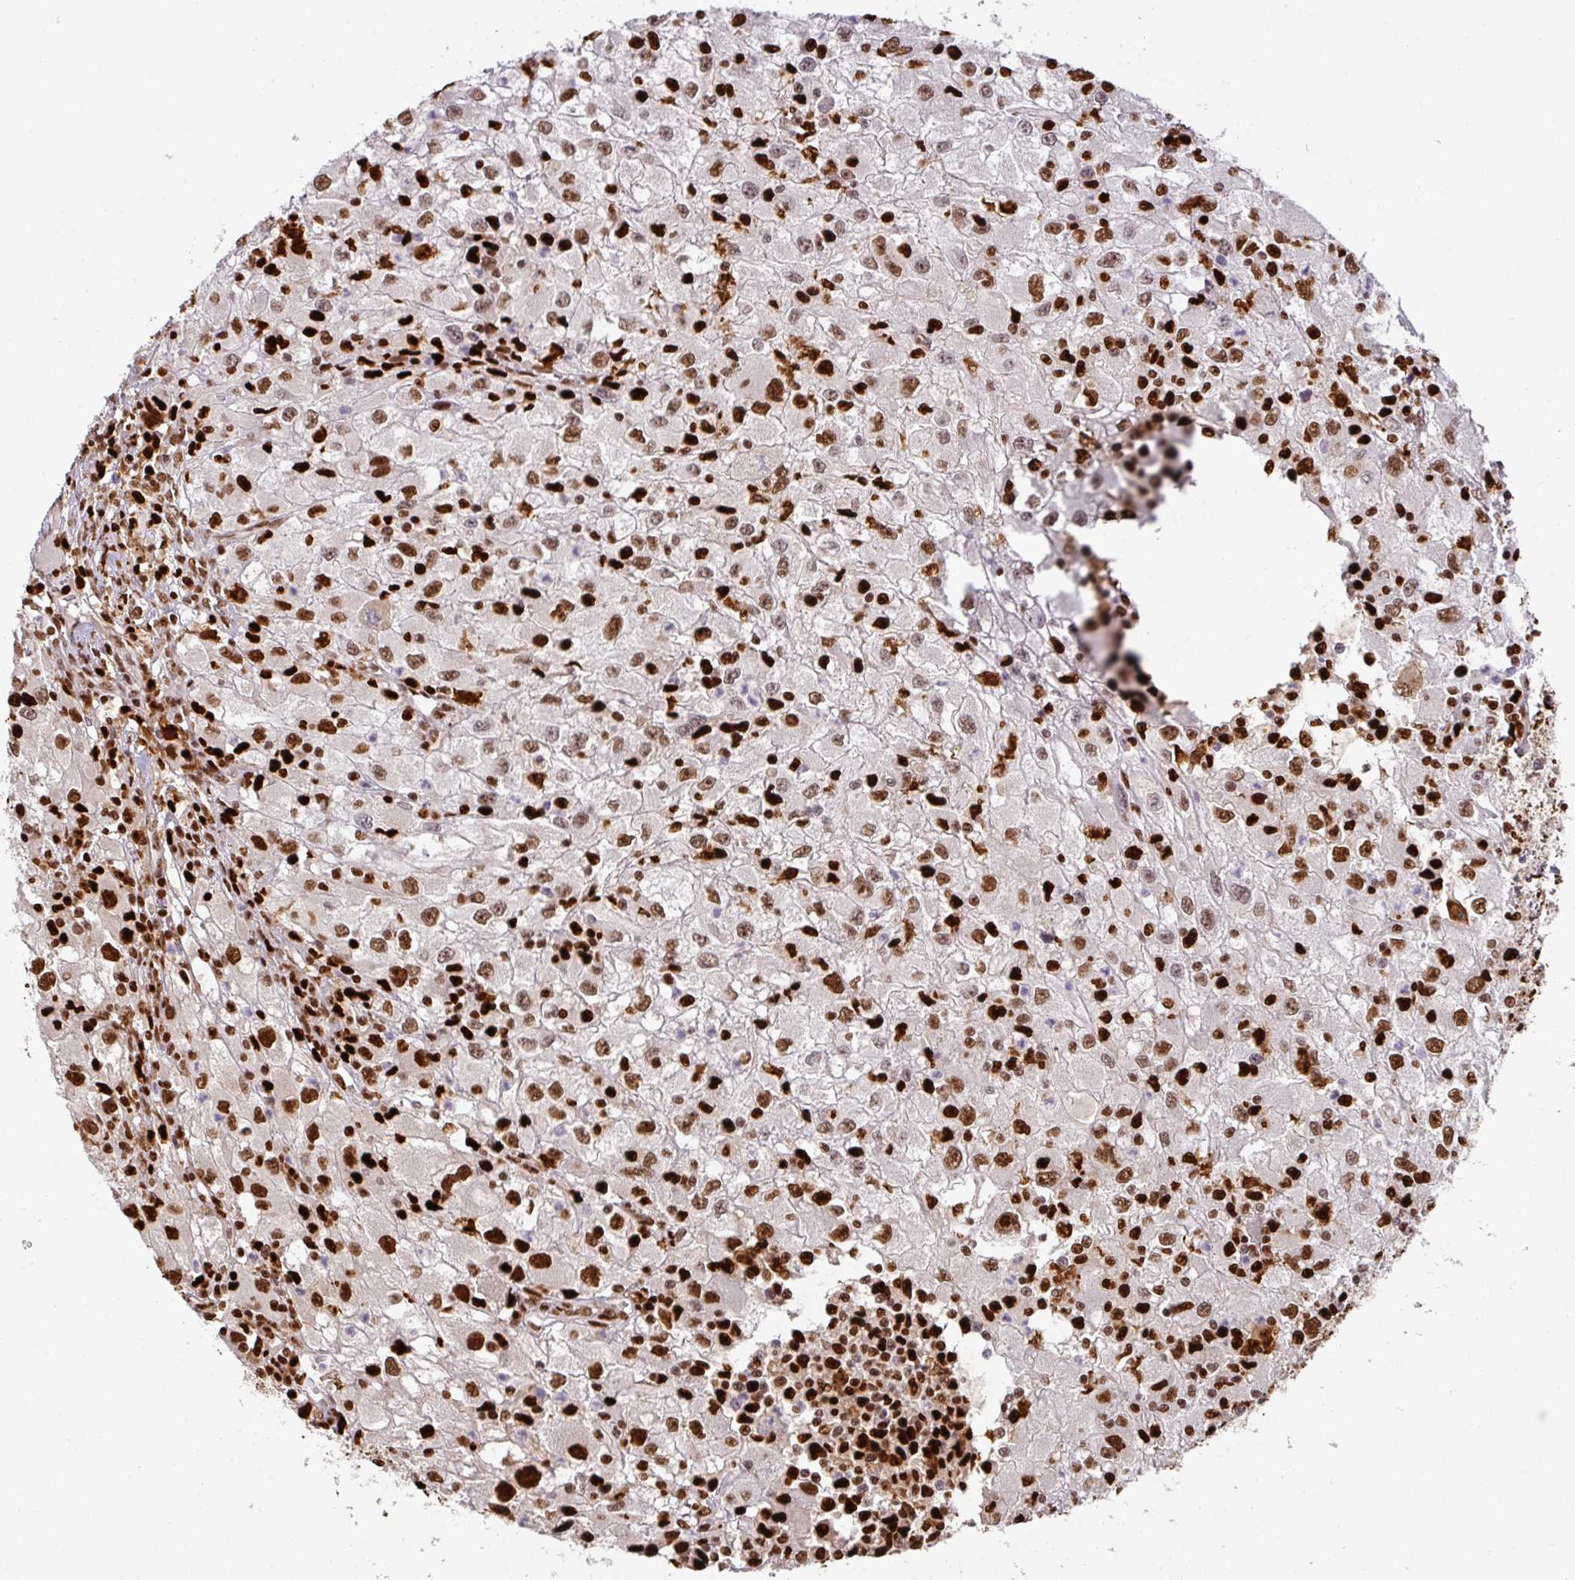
{"staining": {"intensity": "strong", "quantity": "25%-75%", "location": "nuclear"}, "tissue": "renal cancer", "cell_type": "Tumor cells", "image_type": "cancer", "snomed": [{"axis": "morphology", "description": "Adenocarcinoma, NOS"}, {"axis": "topography", "description": "Kidney"}], "caption": "A brown stain highlights strong nuclear positivity of a protein in renal cancer tumor cells. The staining was performed using DAB, with brown indicating positive protein expression. Nuclei are stained blue with hematoxylin.", "gene": "SAMHD1", "patient": {"sex": "female", "age": 67}}